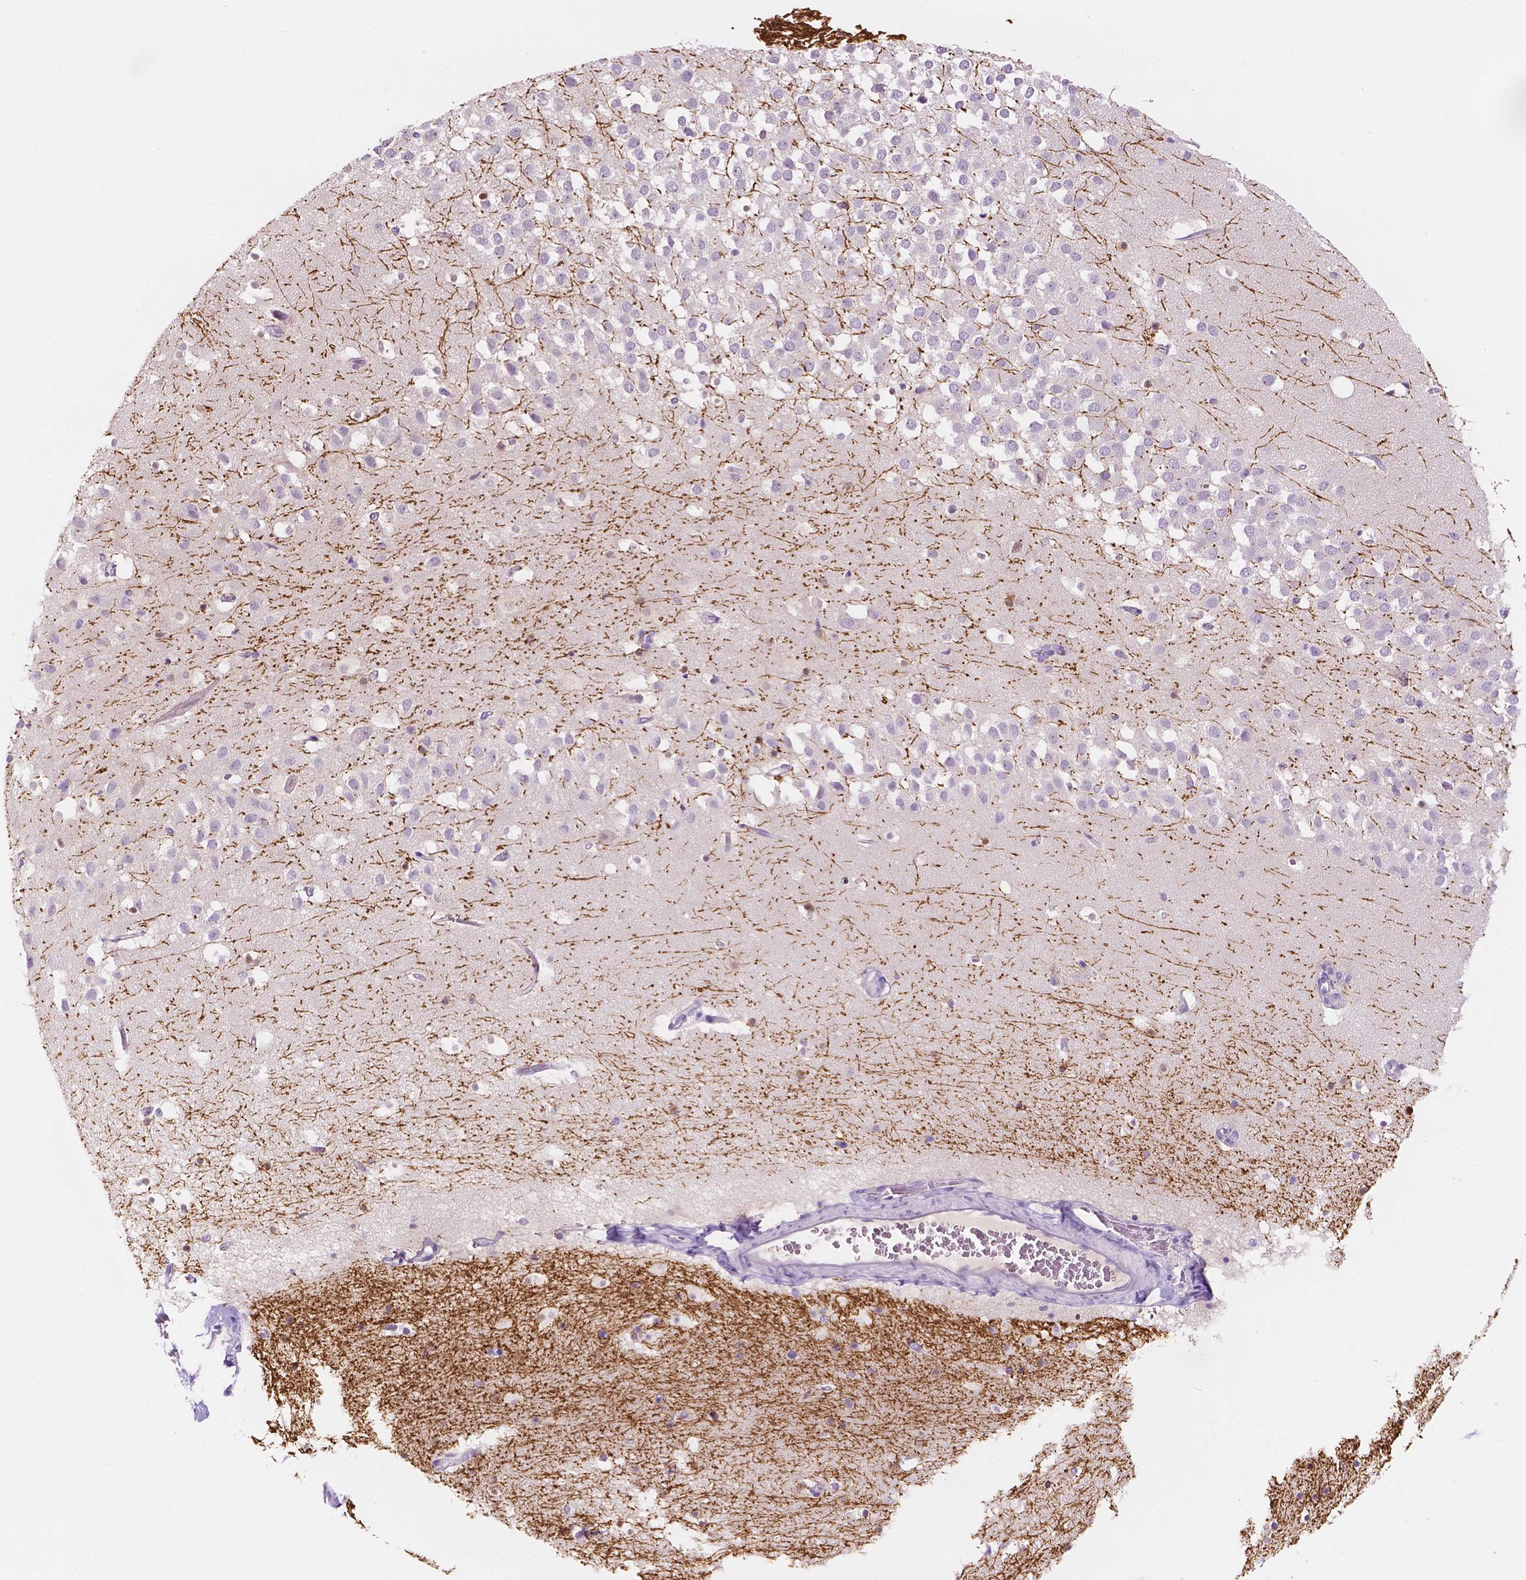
{"staining": {"intensity": "negative", "quantity": "none", "location": "none"}, "tissue": "hippocampus", "cell_type": "Glial cells", "image_type": "normal", "snomed": [{"axis": "morphology", "description": "Normal tissue, NOS"}, {"axis": "topography", "description": "Hippocampus"}], "caption": "Immunohistochemistry image of unremarkable hippocampus: human hippocampus stained with DAB demonstrates no significant protein positivity in glial cells.", "gene": "SIRT2", "patient": {"sex": "male", "age": 26}}